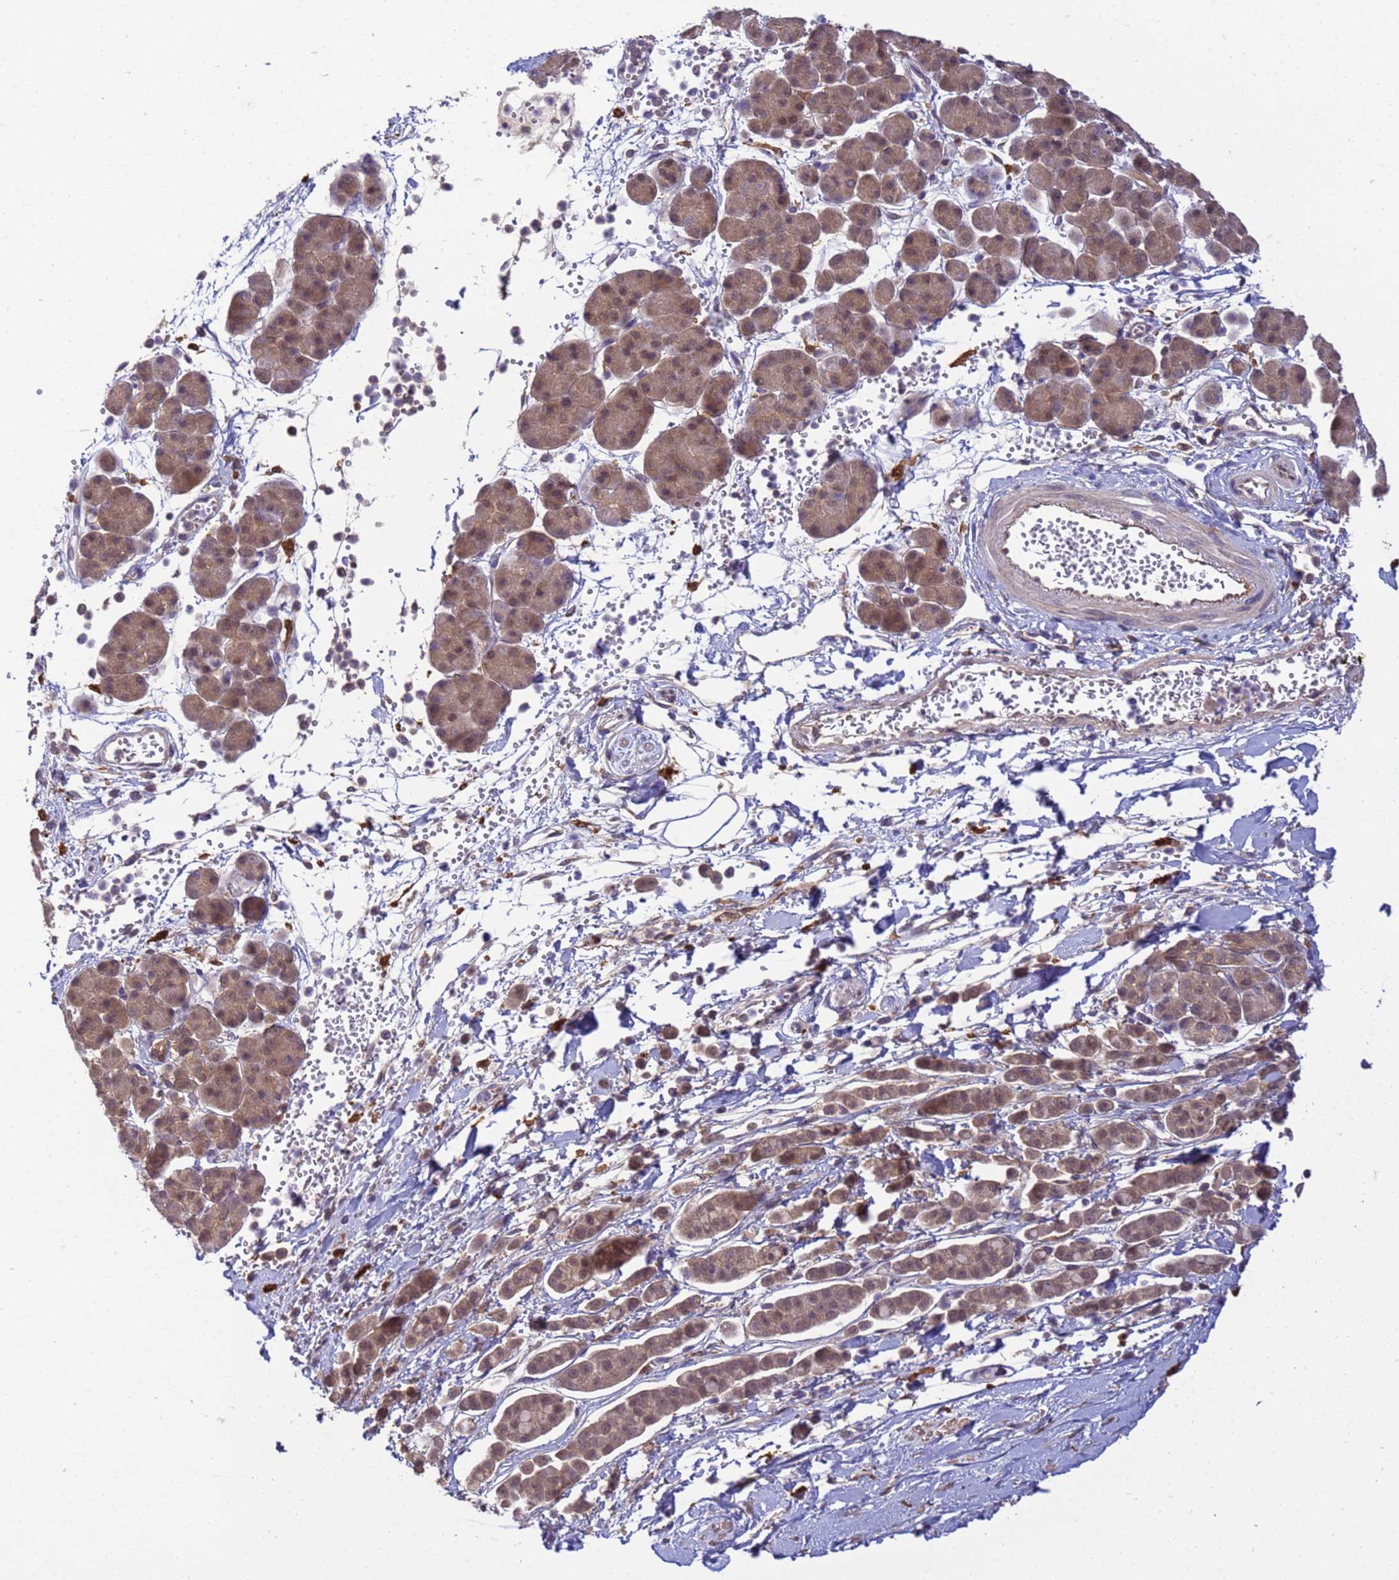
{"staining": {"intensity": "weak", "quantity": ">75%", "location": "cytoplasmic/membranous,nuclear"}, "tissue": "pancreatic cancer", "cell_type": "Tumor cells", "image_type": "cancer", "snomed": [{"axis": "morphology", "description": "Normal tissue, NOS"}, {"axis": "morphology", "description": "Adenocarcinoma, NOS"}, {"axis": "topography", "description": "Pancreas"}], "caption": "High-power microscopy captured an immunohistochemistry (IHC) histopathology image of adenocarcinoma (pancreatic), revealing weak cytoplasmic/membranous and nuclear positivity in about >75% of tumor cells.", "gene": "NPEPPS", "patient": {"sex": "female", "age": 64}}